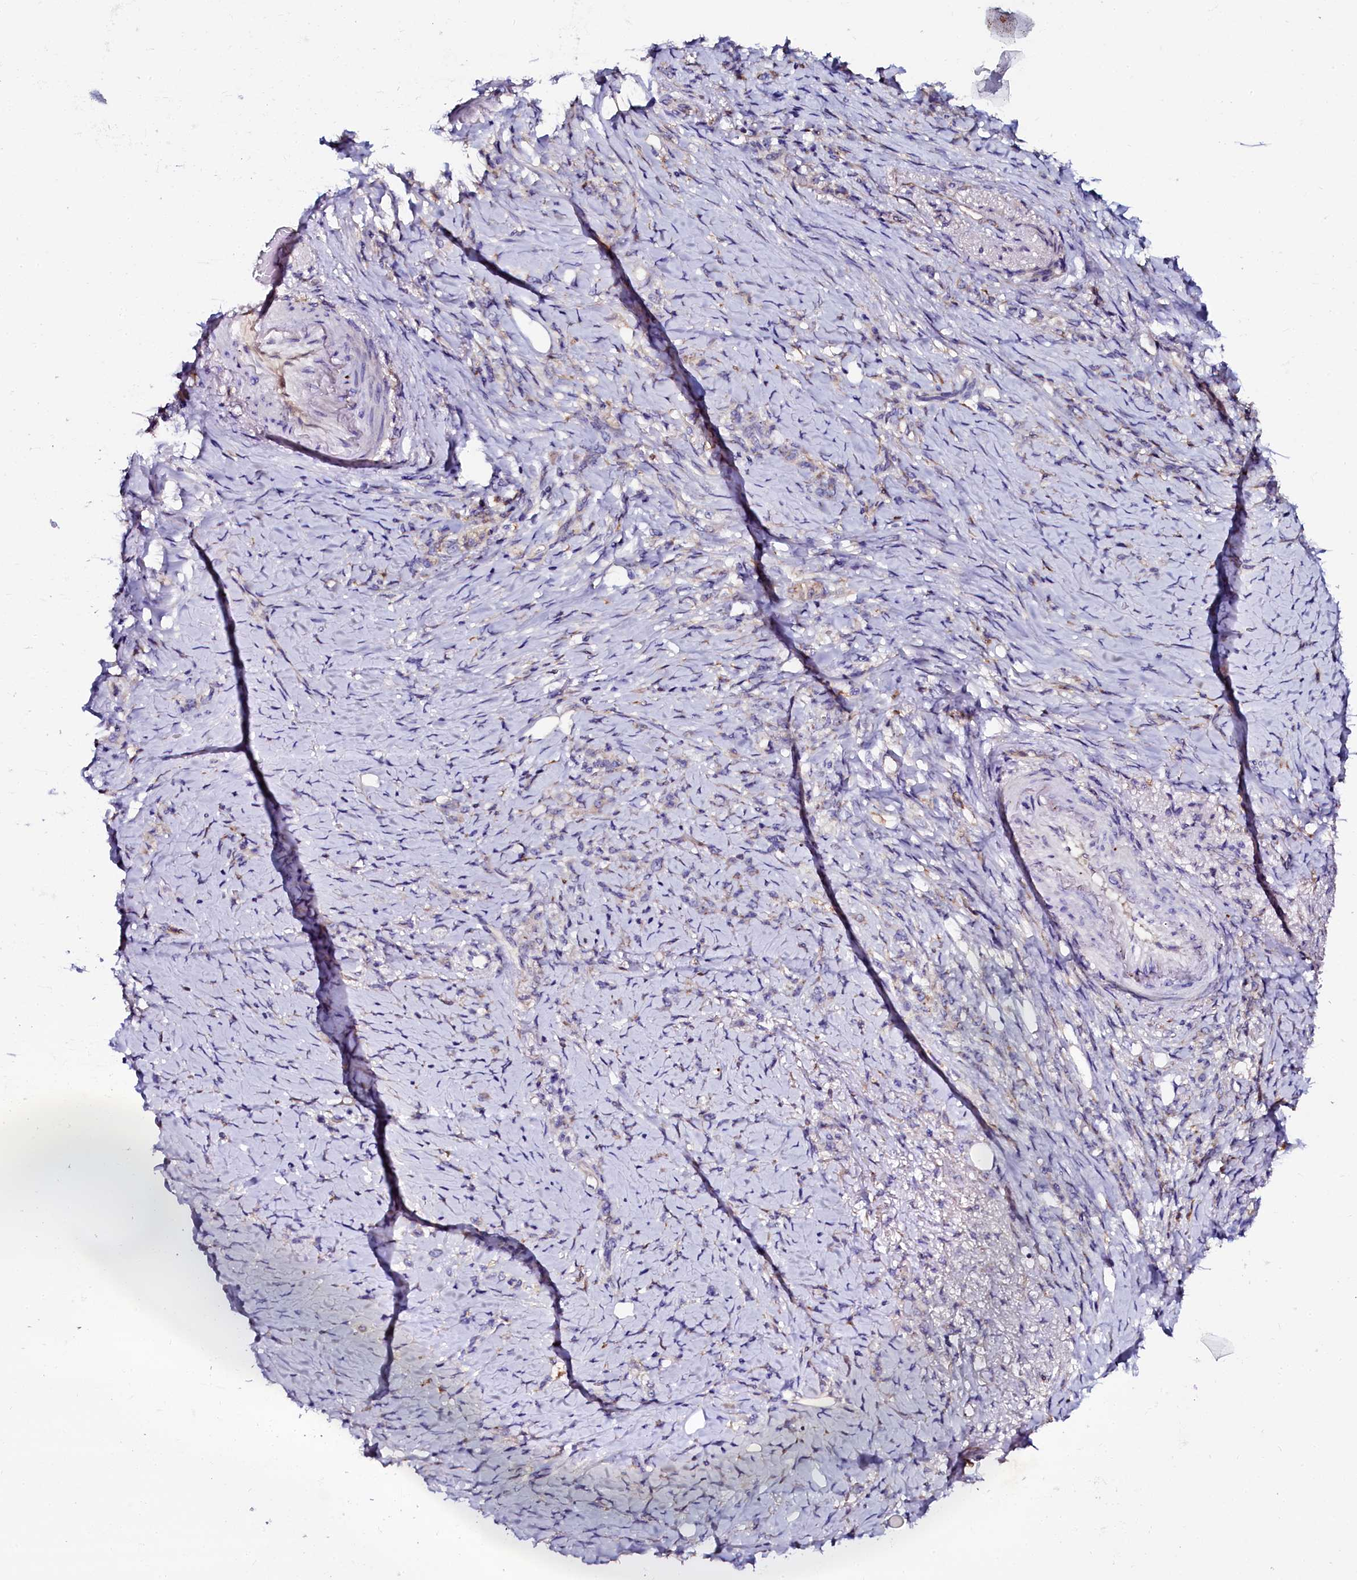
{"staining": {"intensity": "weak", "quantity": "<25%", "location": "cytoplasmic/membranous"}, "tissue": "stomach cancer", "cell_type": "Tumor cells", "image_type": "cancer", "snomed": [{"axis": "morphology", "description": "Adenocarcinoma, NOS"}, {"axis": "topography", "description": "Stomach"}], "caption": "IHC of stomach adenocarcinoma demonstrates no positivity in tumor cells.", "gene": "OTOL1", "patient": {"sex": "female", "age": 79}}